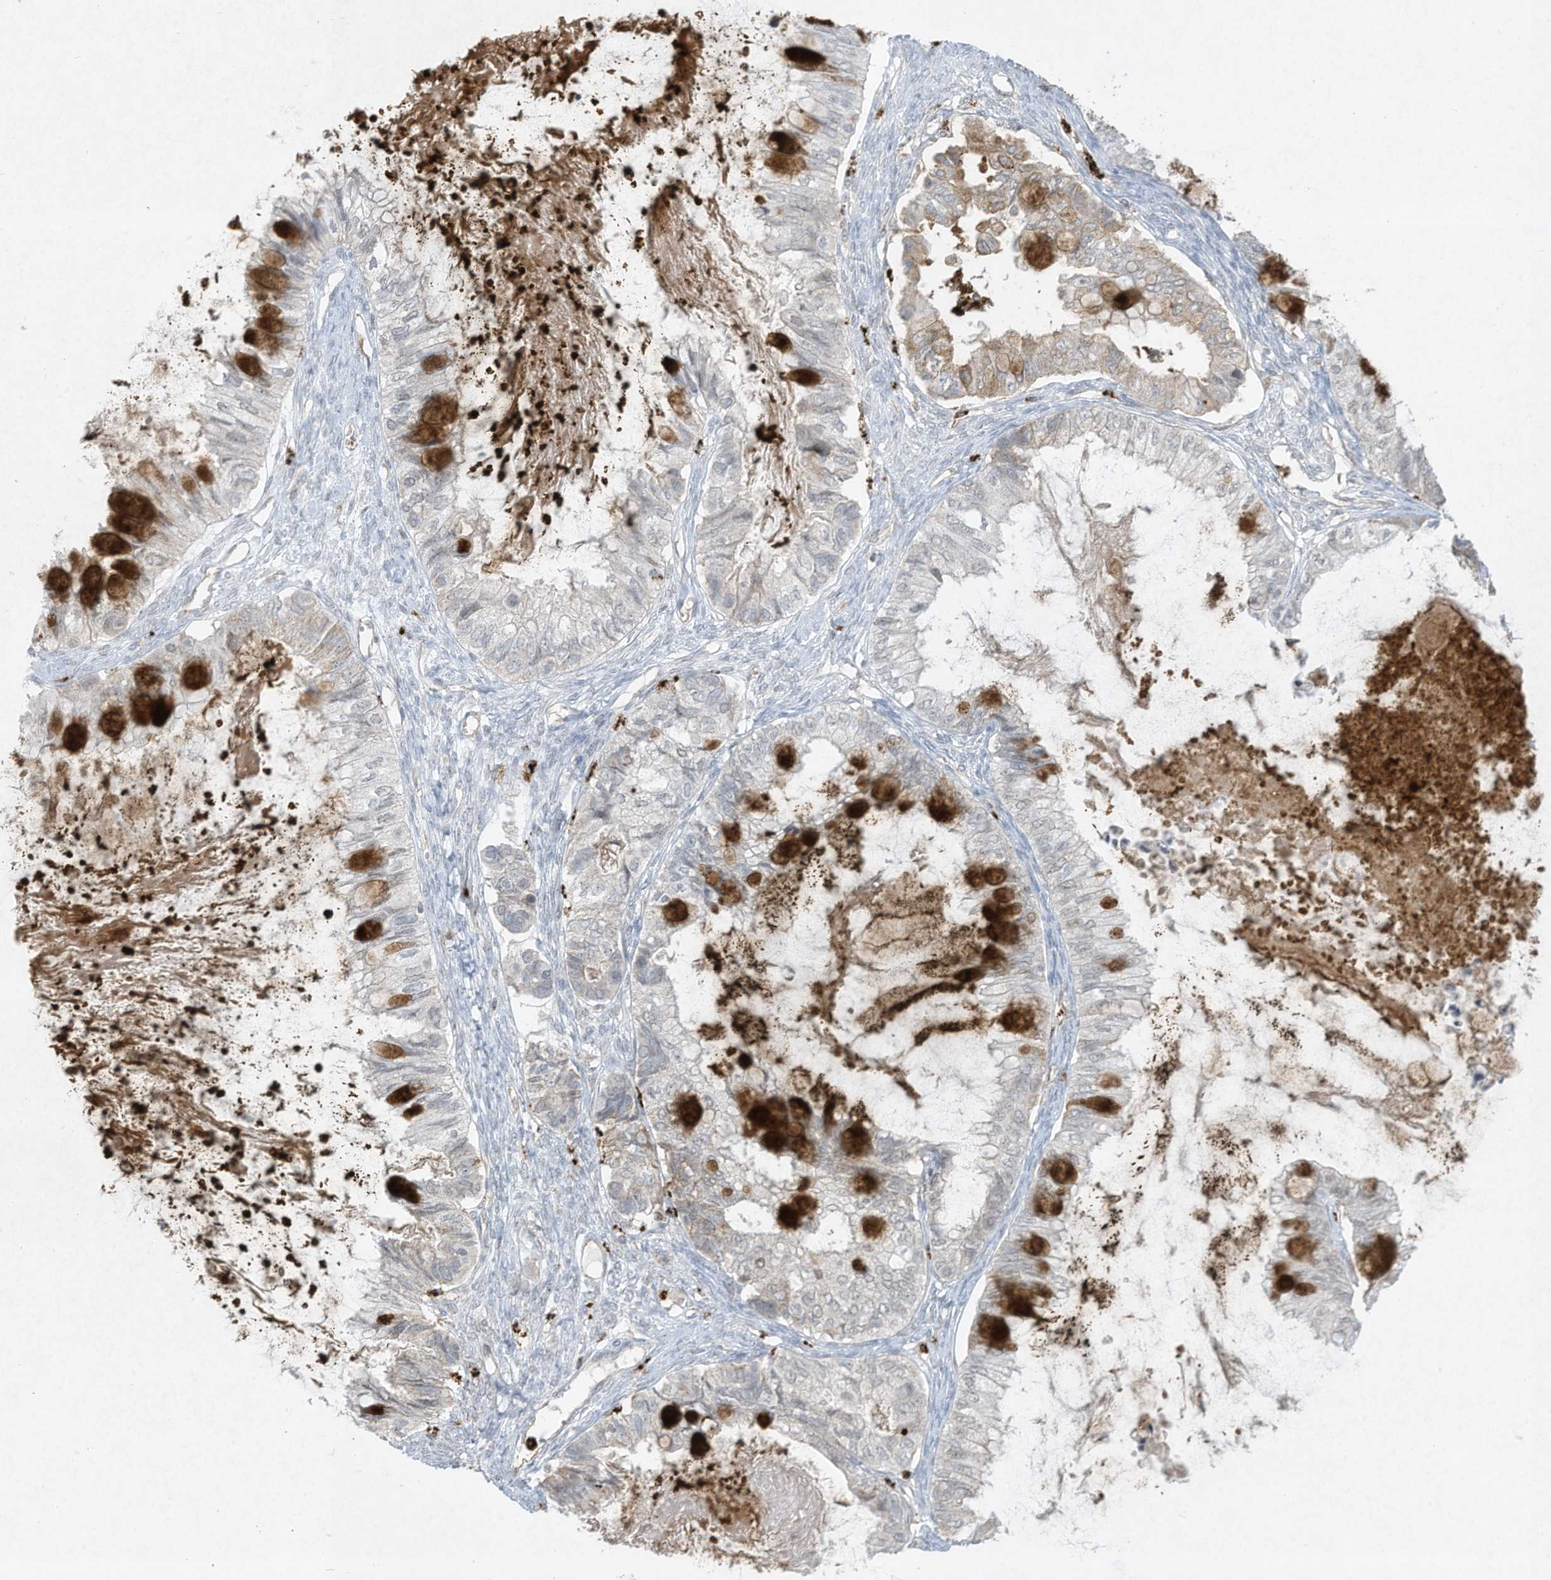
{"staining": {"intensity": "moderate", "quantity": "<25%", "location": "cytoplasmic/membranous"}, "tissue": "ovarian cancer", "cell_type": "Tumor cells", "image_type": "cancer", "snomed": [{"axis": "morphology", "description": "Cystadenocarcinoma, mucinous, NOS"}, {"axis": "topography", "description": "Ovary"}], "caption": "About <25% of tumor cells in human ovarian mucinous cystadenocarcinoma reveal moderate cytoplasmic/membranous protein staining as visualized by brown immunohistochemical staining.", "gene": "CHRNA4", "patient": {"sex": "female", "age": 80}}